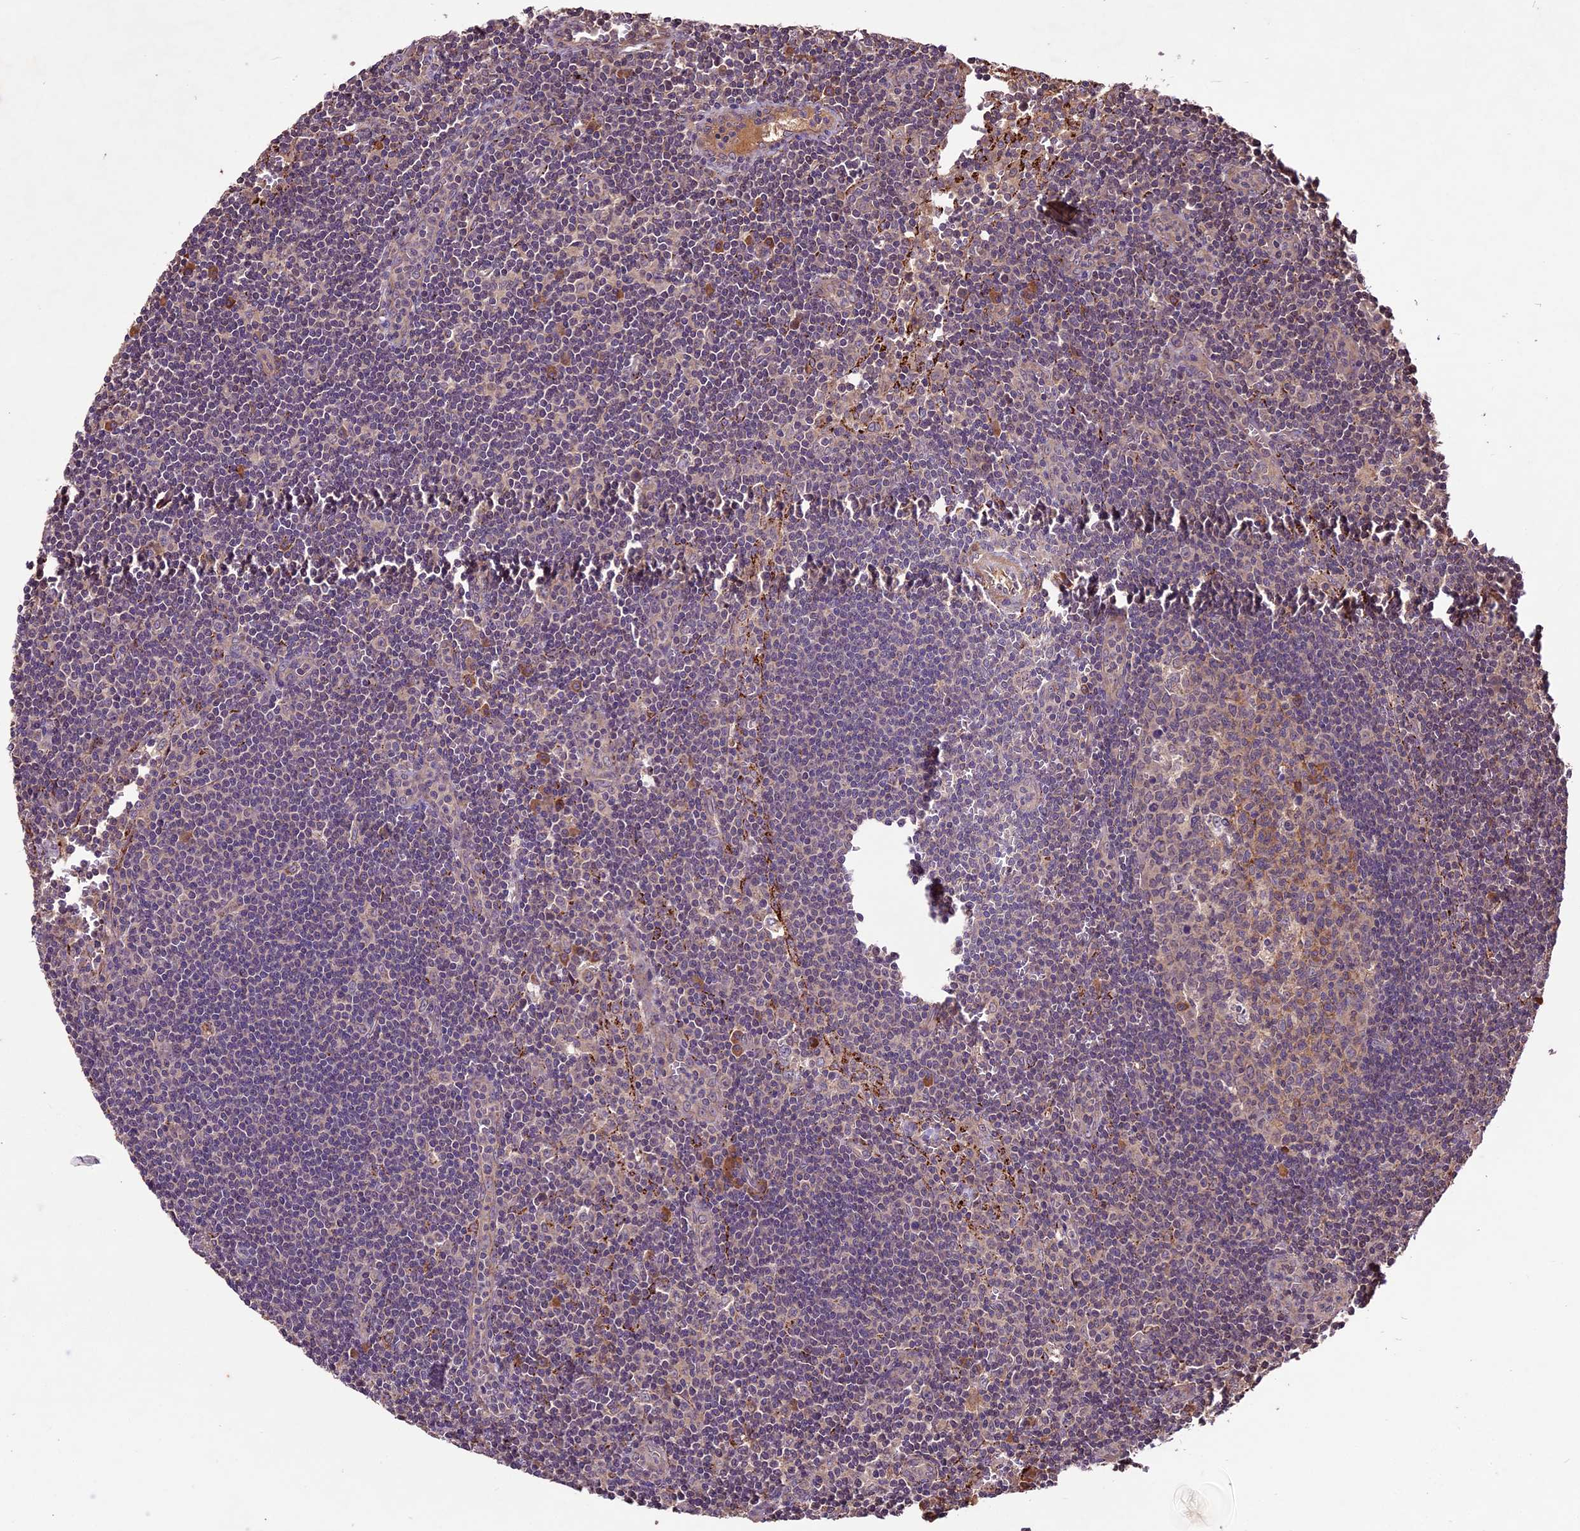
{"staining": {"intensity": "moderate", "quantity": "25%-75%", "location": "cytoplasmic/membranous"}, "tissue": "lymph node", "cell_type": "Germinal center cells", "image_type": "normal", "snomed": [{"axis": "morphology", "description": "Normal tissue, NOS"}, {"axis": "topography", "description": "Lymph node"}], "caption": "Immunohistochemistry image of unremarkable human lymph node stained for a protein (brown), which shows medium levels of moderate cytoplasmic/membranous staining in about 25%-75% of germinal center cells.", "gene": "CRLF1", "patient": {"sex": "female", "age": 32}}